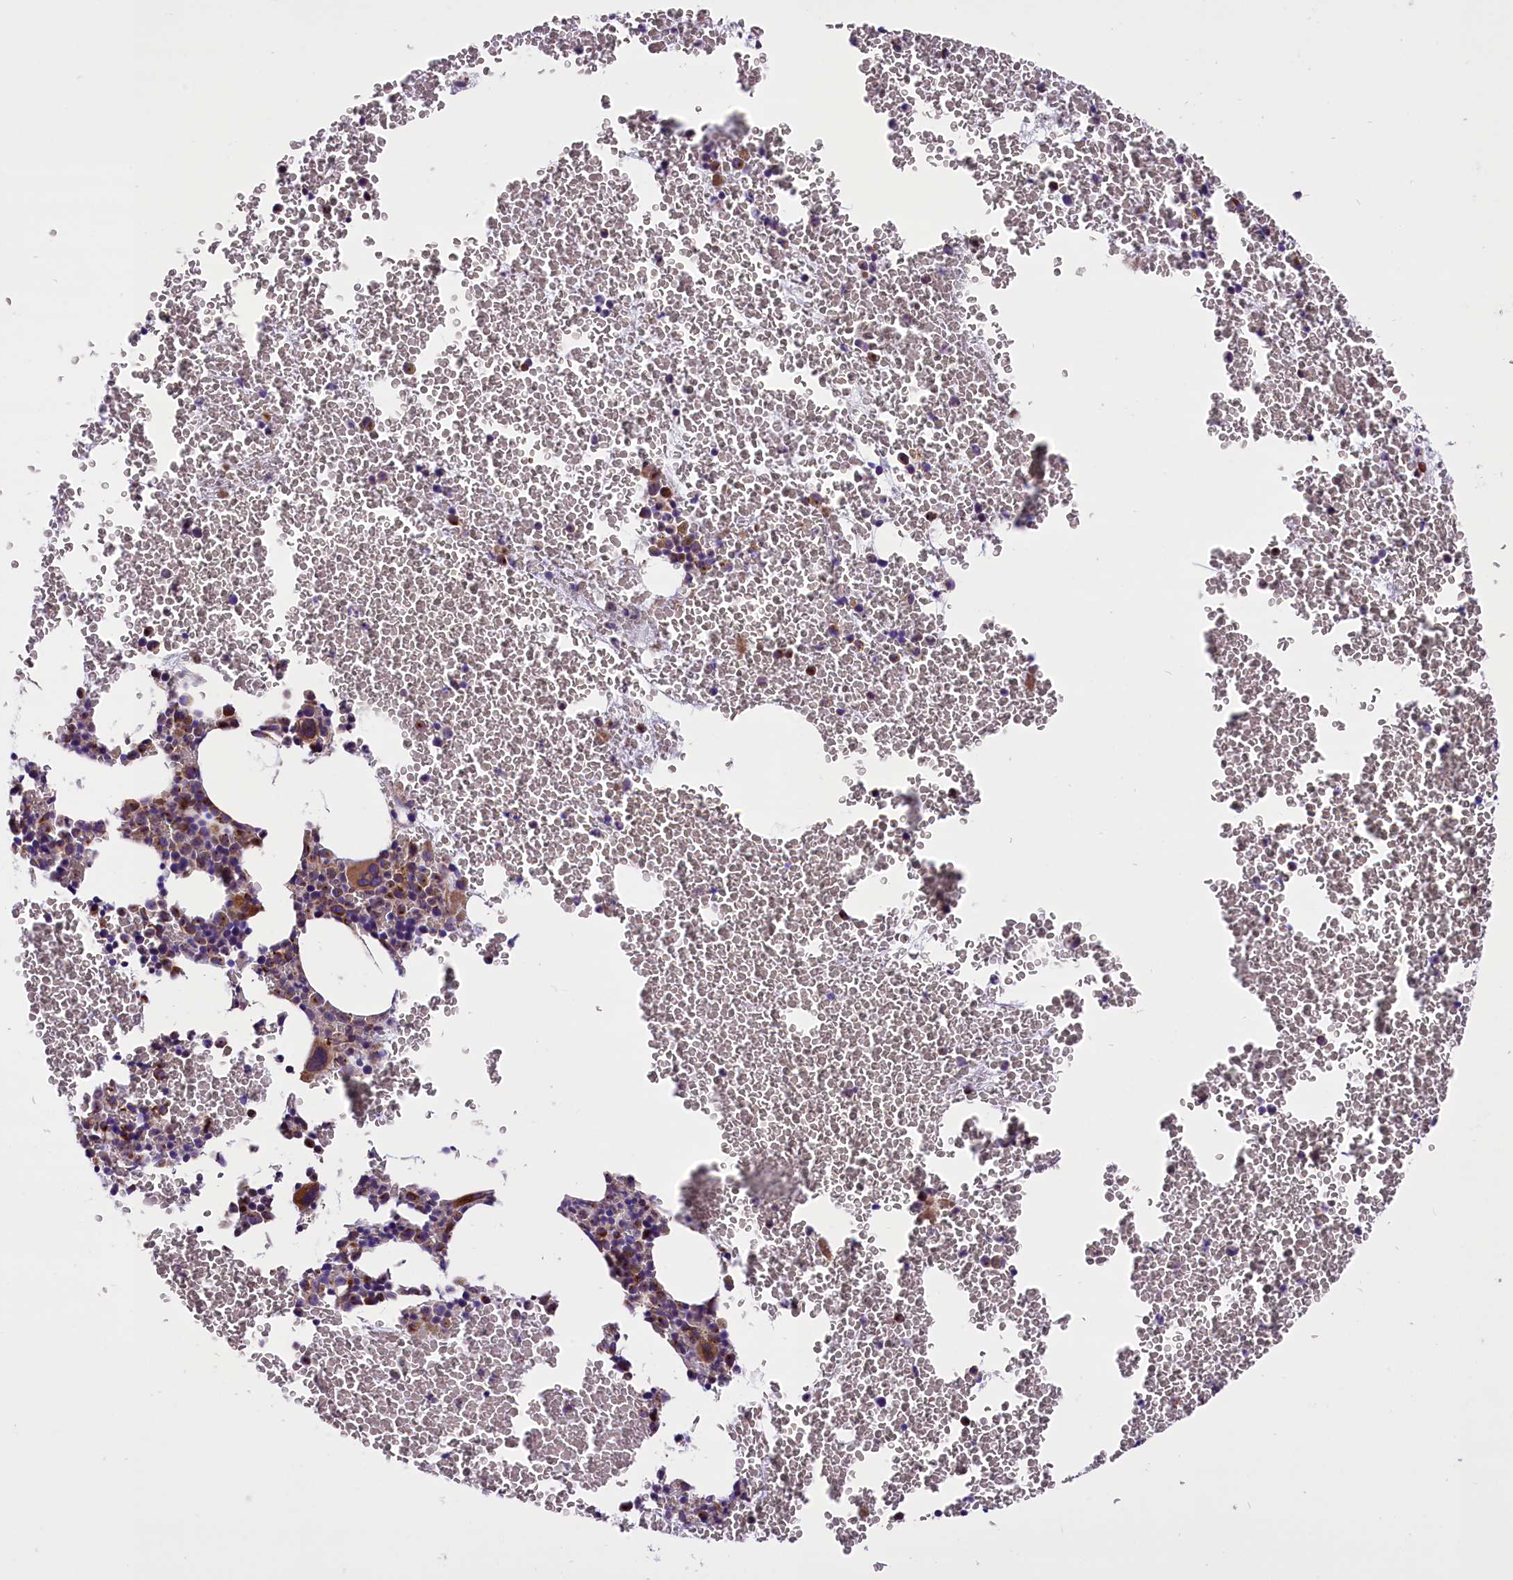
{"staining": {"intensity": "moderate", "quantity": "25%-75%", "location": "cytoplasmic/membranous"}, "tissue": "bone marrow", "cell_type": "Hematopoietic cells", "image_type": "normal", "snomed": [{"axis": "morphology", "description": "Normal tissue, NOS"}, {"axis": "topography", "description": "Bone marrow"}], "caption": "A high-resolution image shows immunohistochemistry staining of unremarkable bone marrow, which reveals moderate cytoplasmic/membranous staining in approximately 25%-75% of hematopoietic cells. The staining is performed using DAB brown chromogen to label protein expression. The nuclei are counter-stained blue using hematoxylin.", "gene": "PTPRU", "patient": {"sex": "male", "age": 75}}